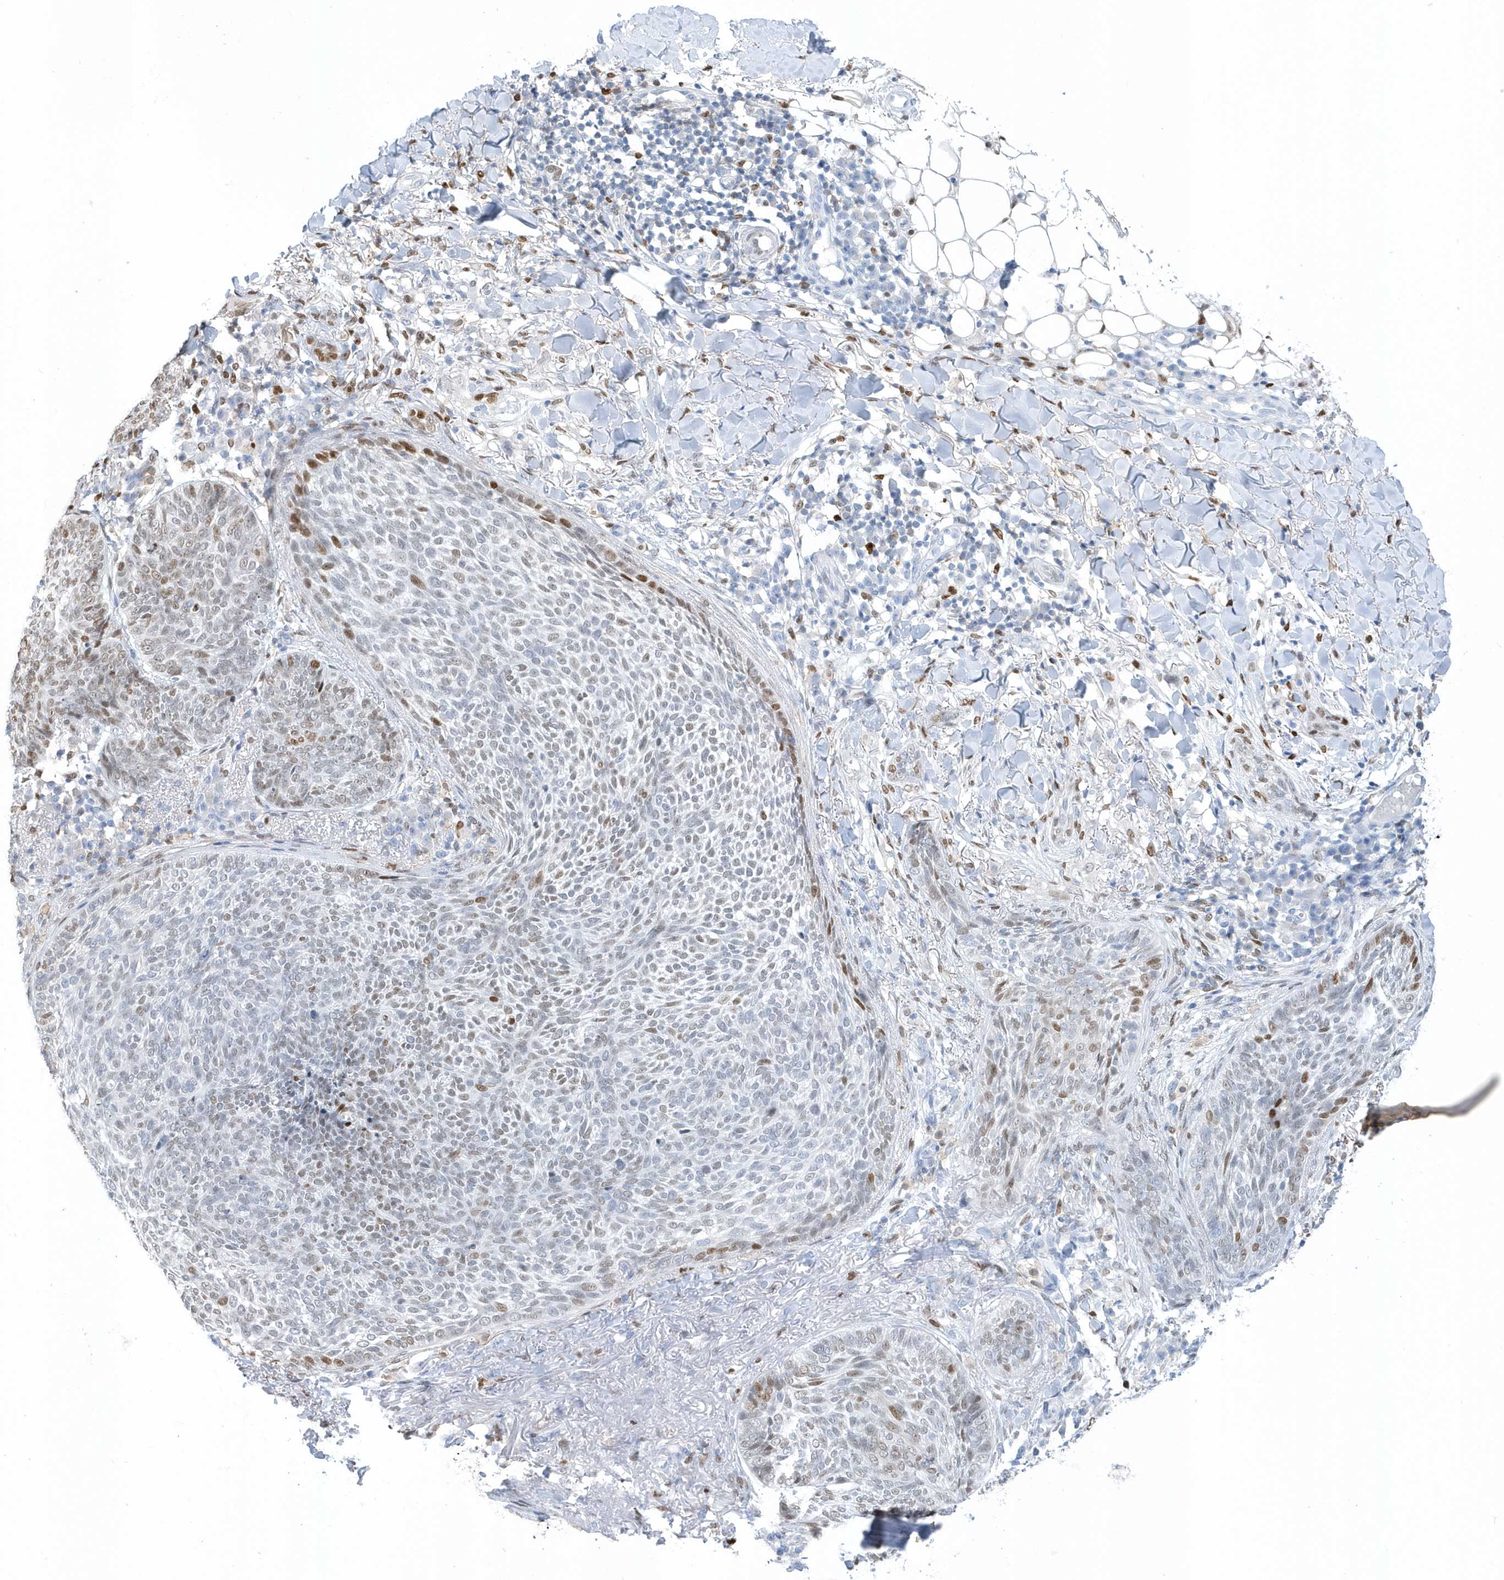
{"staining": {"intensity": "moderate", "quantity": "<25%", "location": "nuclear"}, "tissue": "skin cancer", "cell_type": "Tumor cells", "image_type": "cancer", "snomed": [{"axis": "morphology", "description": "Basal cell carcinoma"}, {"axis": "topography", "description": "Skin"}], "caption": "Immunohistochemical staining of skin basal cell carcinoma exhibits low levels of moderate nuclear protein expression in approximately <25% of tumor cells.", "gene": "MACROH2A2", "patient": {"sex": "male", "age": 85}}